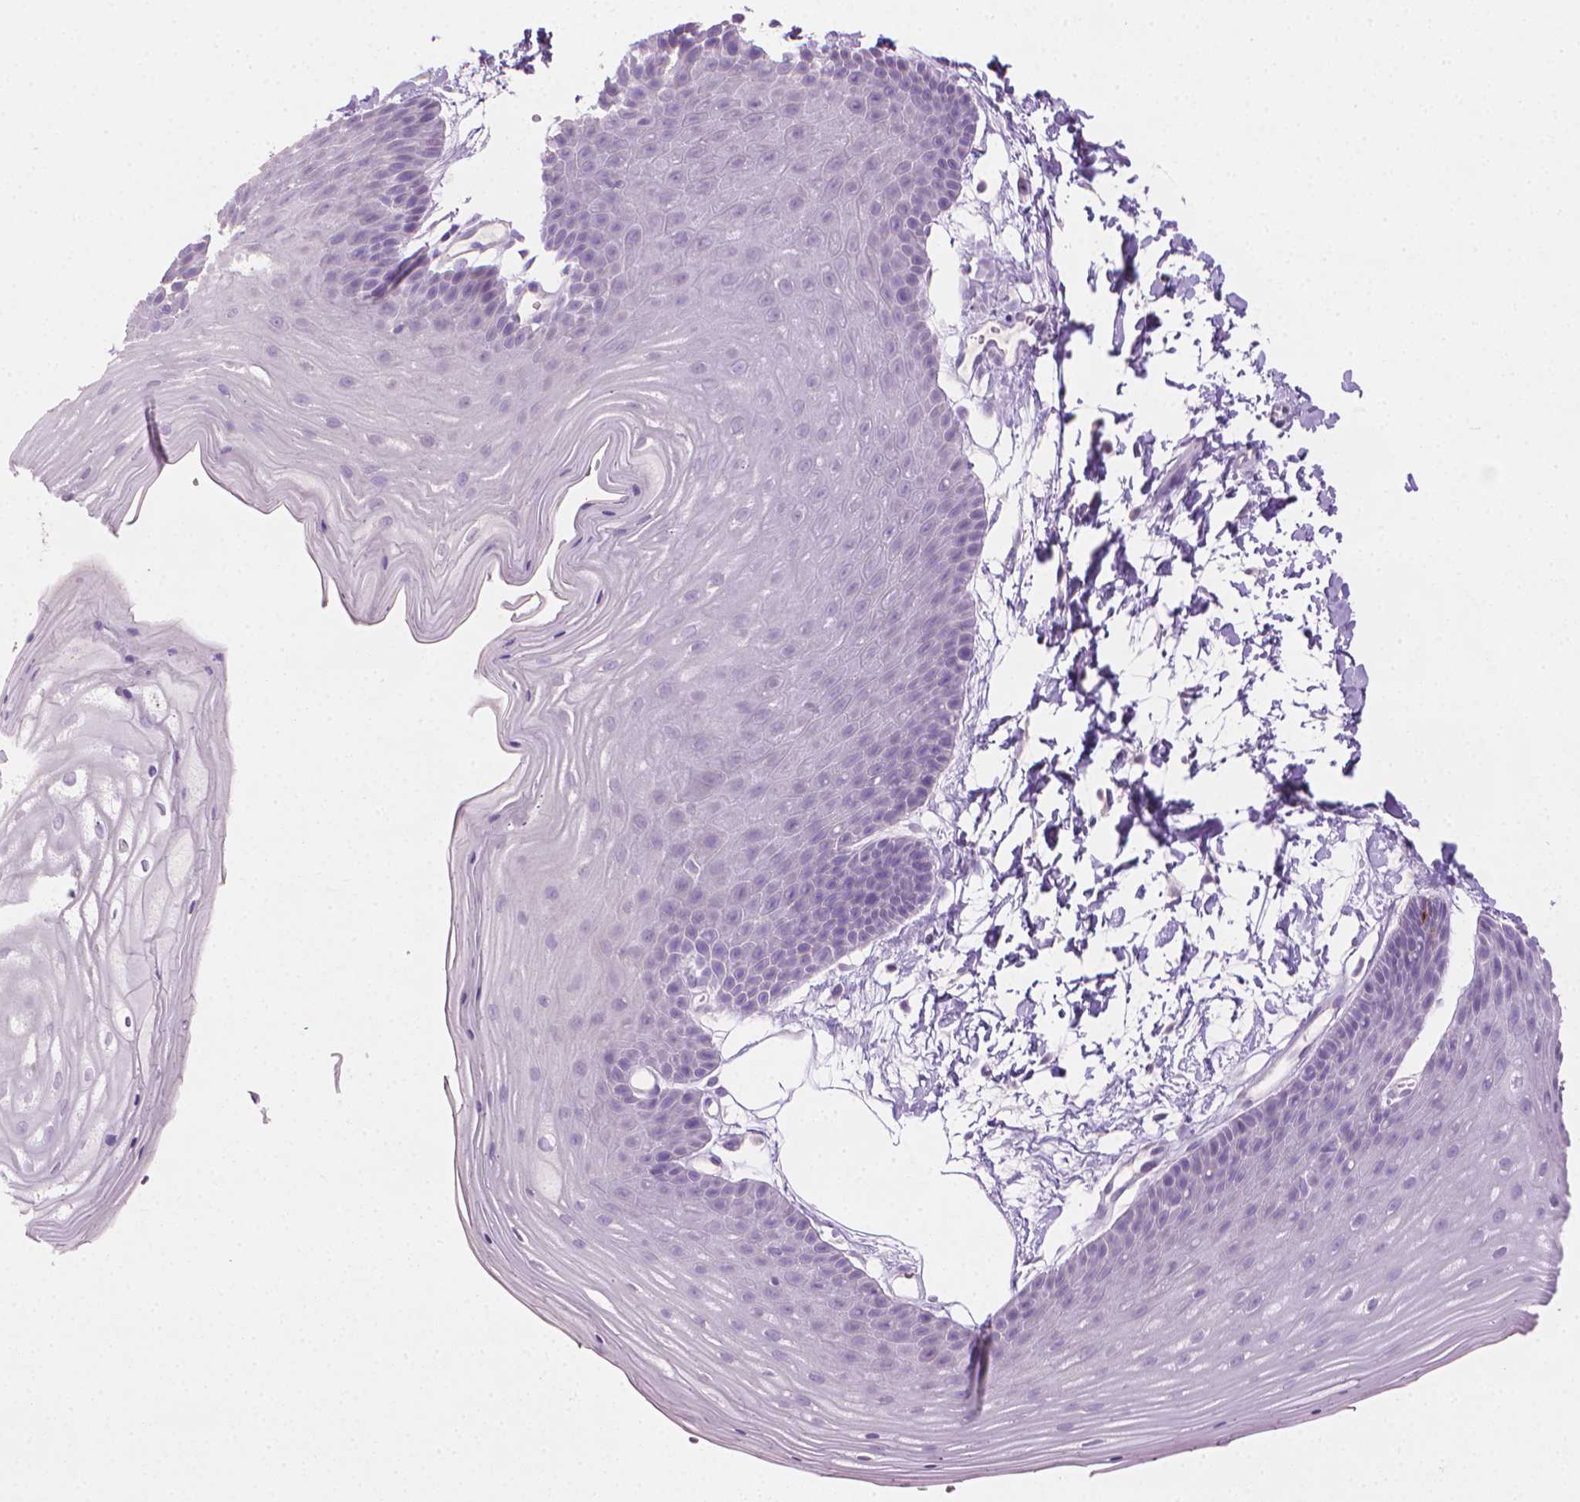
{"staining": {"intensity": "negative", "quantity": "none", "location": "none"}, "tissue": "skin", "cell_type": "Epidermal cells", "image_type": "normal", "snomed": [{"axis": "morphology", "description": "Normal tissue, NOS"}, {"axis": "topography", "description": "Anal"}], "caption": "IHC micrograph of normal skin: human skin stained with DAB exhibits no significant protein positivity in epidermal cells. (DAB immunohistochemistry (IHC) visualized using brightfield microscopy, high magnification).", "gene": "MLANA", "patient": {"sex": "male", "age": 53}}